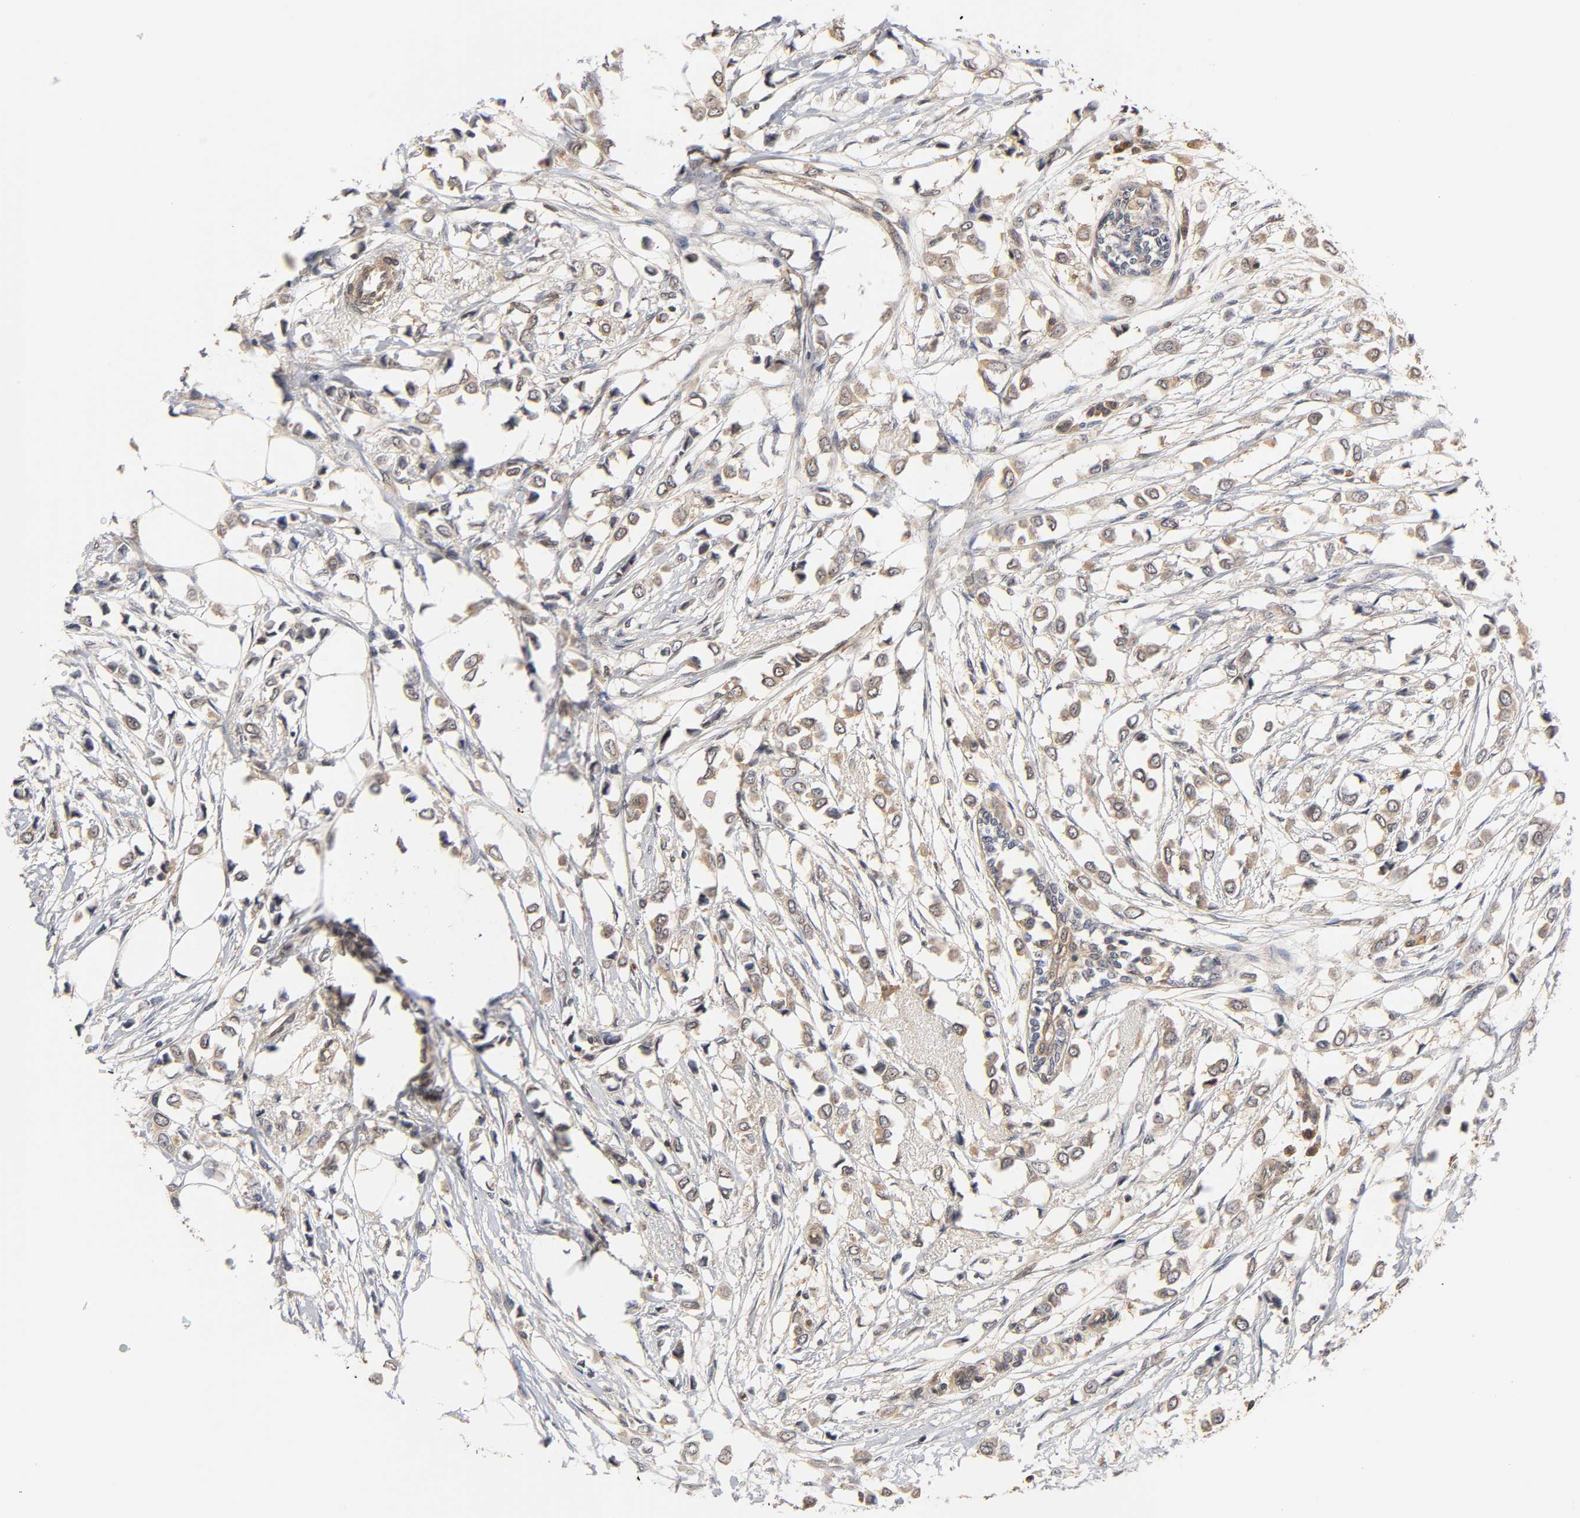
{"staining": {"intensity": "weak", "quantity": ">75%", "location": "cytoplasmic/membranous"}, "tissue": "breast cancer", "cell_type": "Tumor cells", "image_type": "cancer", "snomed": [{"axis": "morphology", "description": "Lobular carcinoma"}, {"axis": "topography", "description": "Breast"}], "caption": "Human breast lobular carcinoma stained with a protein marker demonstrates weak staining in tumor cells.", "gene": "PDE5A", "patient": {"sex": "female", "age": 51}}